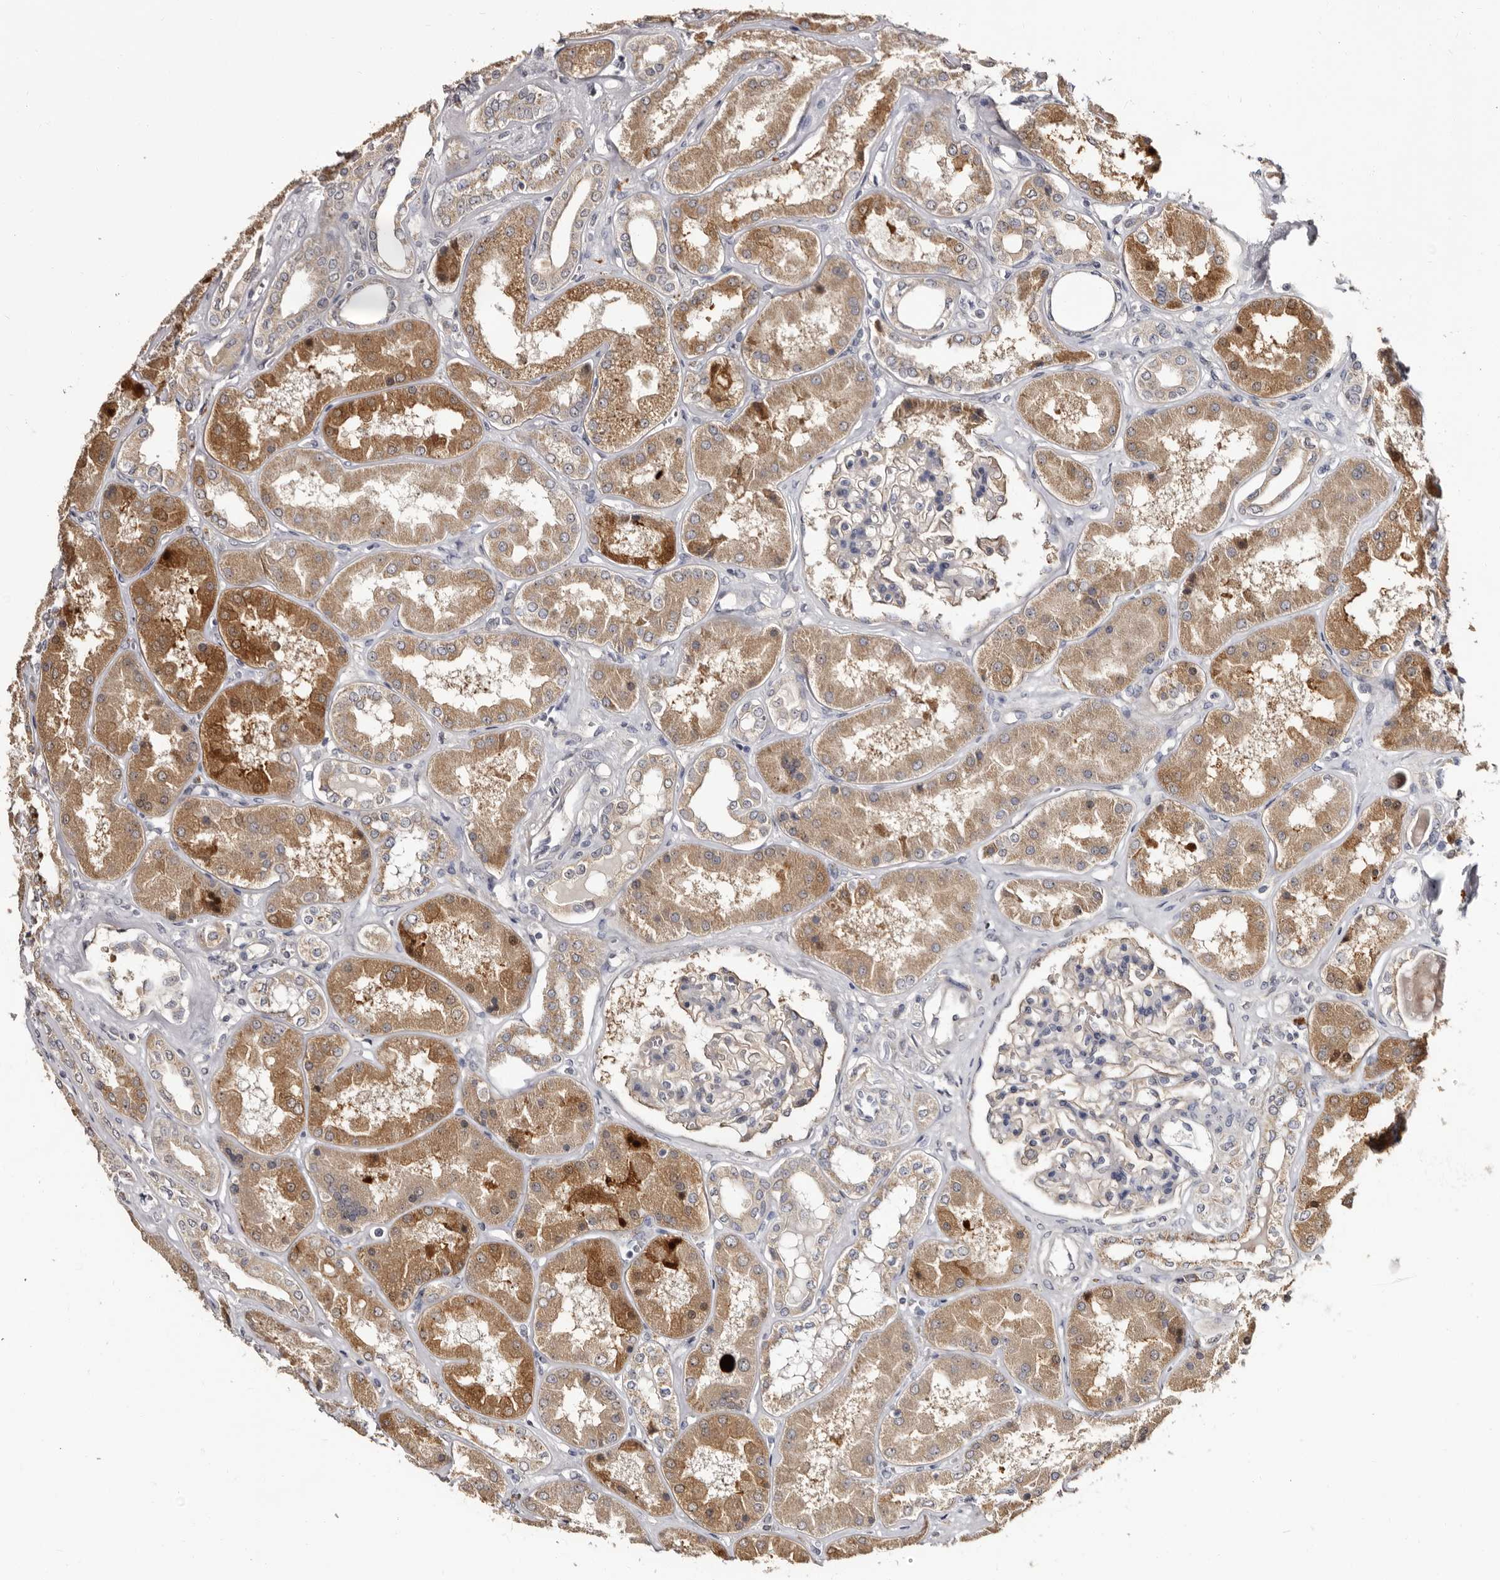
{"staining": {"intensity": "moderate", "quantity": "<25%", "location": "cytoplasmic/membranous"}, "tissue": "kidney", "cell_type": "Cells in glomeruli", "image_type": "normal", "snomed": [{"axis": "morphology", "description": "Normal tissue, NOS"}, {"axis": "topography", "description": "Kidney"}], "caption": "DAB immunohistochemical staining of normal kidney shows moderate cytoplasmic/membranous protein expression in about <25% of cells in glomeruli.", "gene": "PTAFR", "patient": {"sex": "female", "age": 56}}